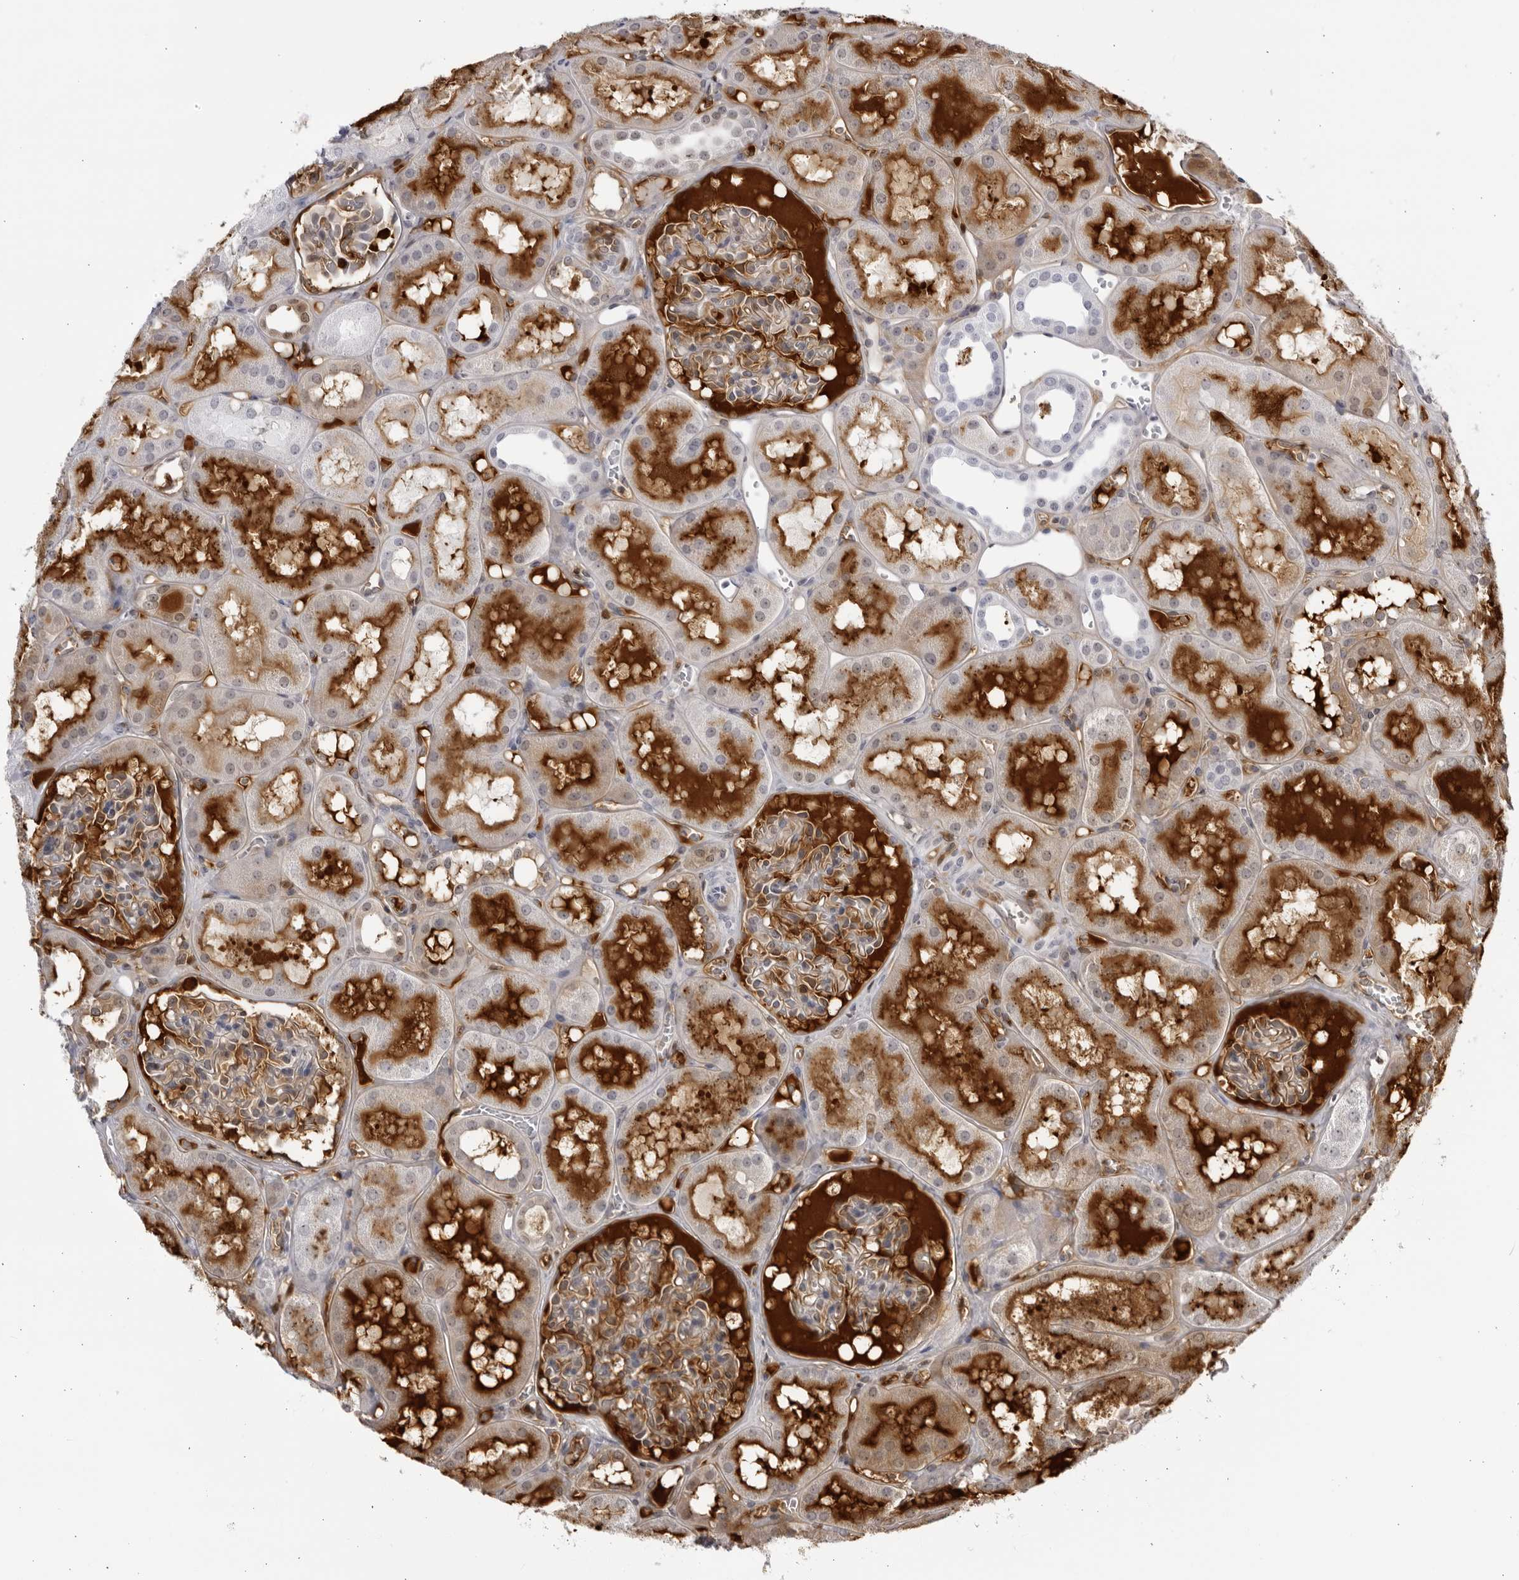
{"staining": {"intensity": "moderate", "quantity": "<25%", "location": "cytoplasmic/membranous"}, "tissue": "kidney", "cell_type": "Cells in glomeruli", "image_type": "normal", "snomed": [{"axis": "morphology", "description": "Normal tissue, NOS"}, {"axis": "topography", "description": "Kidney"}, {"axis": "topography", "description": "Urinary bladder"}], "caption": "About <25% of cells in glomeruli in normal human kidney demonstrate moderate cytoplasmic/membranous protein staining as visualized by brown immunohistochemical staining.", "gene": "CNBD1", "patient": {"sex": "male", "age": 16}}